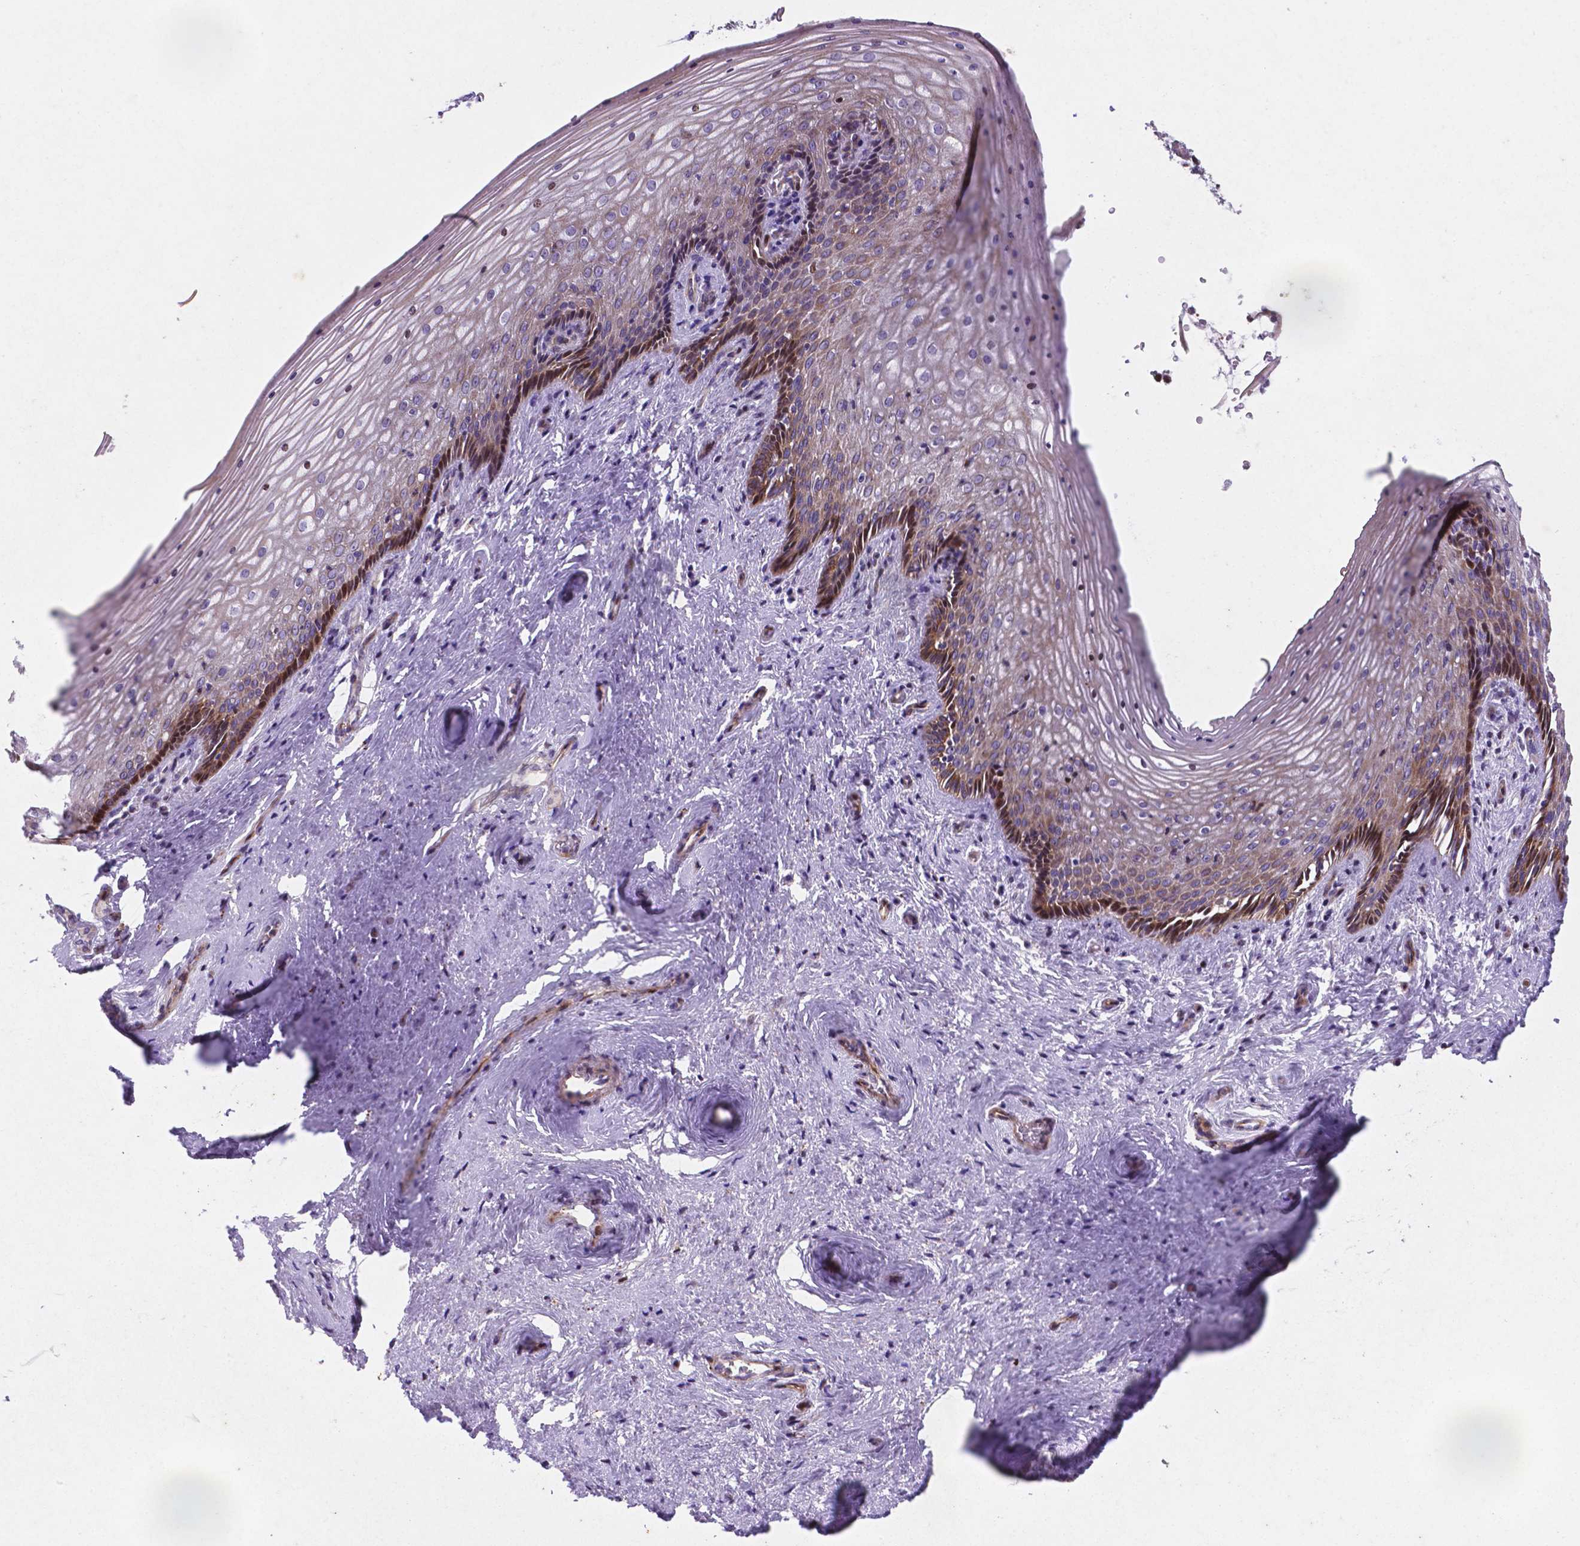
{"staining": {"intensity": "moderate", "quantity": "25%-75%", "location": "nuclear"}, "tissue": "vagina", "cell_type": "Squamous epithelial cells", "image_type": "normal", "snomed": [{"axis": "morphology", "description": "Normal tissue, NOS"}, {"axis": "topography", "description": "Vagina"}], "caption": "Moderate nuclear protein expression is appreciated in about 25%-75% of squamous epithelial cells in vagina. Nuclei are stained in blue.", "gene": "TM4SF20", "patient": {"sex": "female", "age": 45}}